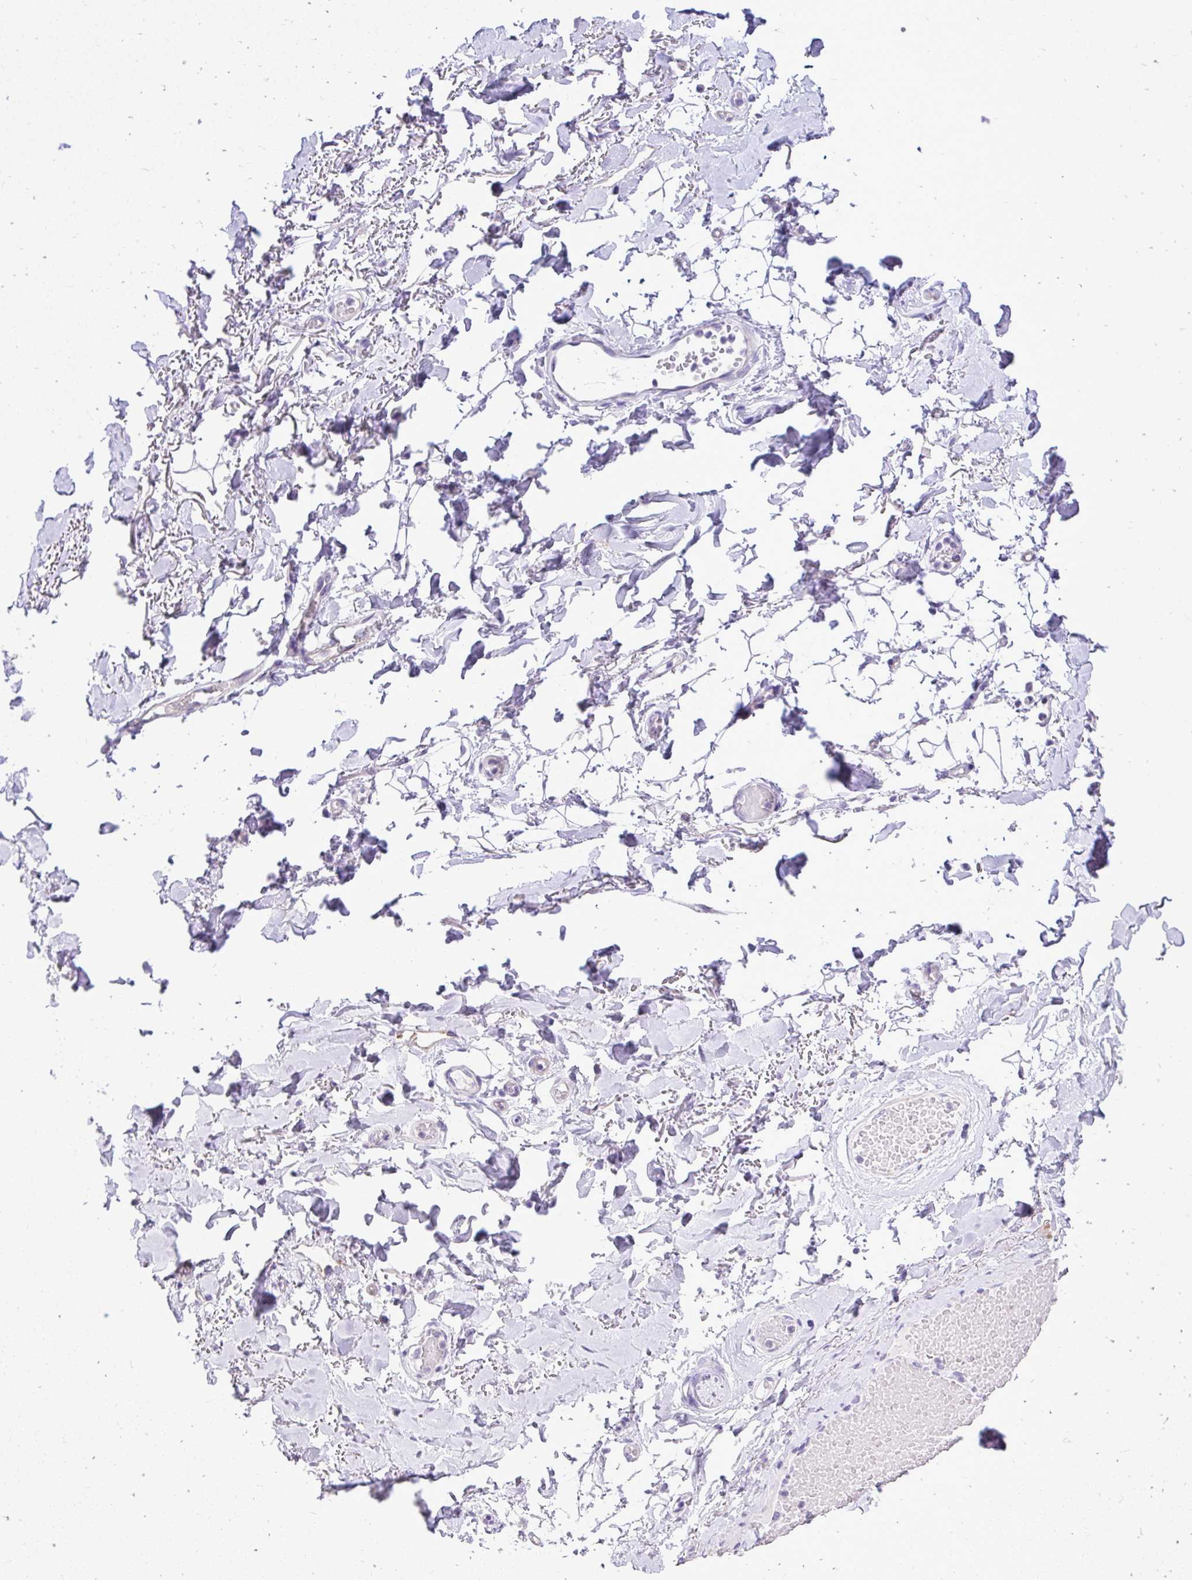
{"staining": {"intensity": "negative", "quantity": "none", "location": "none"}, "tissue": "adipose tissue", "cell_type": "Adipocytes", "image_type": "normal", "snomed": [{"axis": "morphology", "description": "Normal tissue, NOS"}, {"axis": "topography", "description": "Anal"}, {"axis": "topography", "description": "Peripheral nerve tissue"}], "caption": "High magnification brightfield microscopy of benign adipose tissue stained with DAB (3,3'-diaminobenzidine) (brown) and counterstained with hematoxylin (blue): adipocytes show no significant staining.", "gene": "PELI3", "patient": {"sex": "male", "age": 78}}